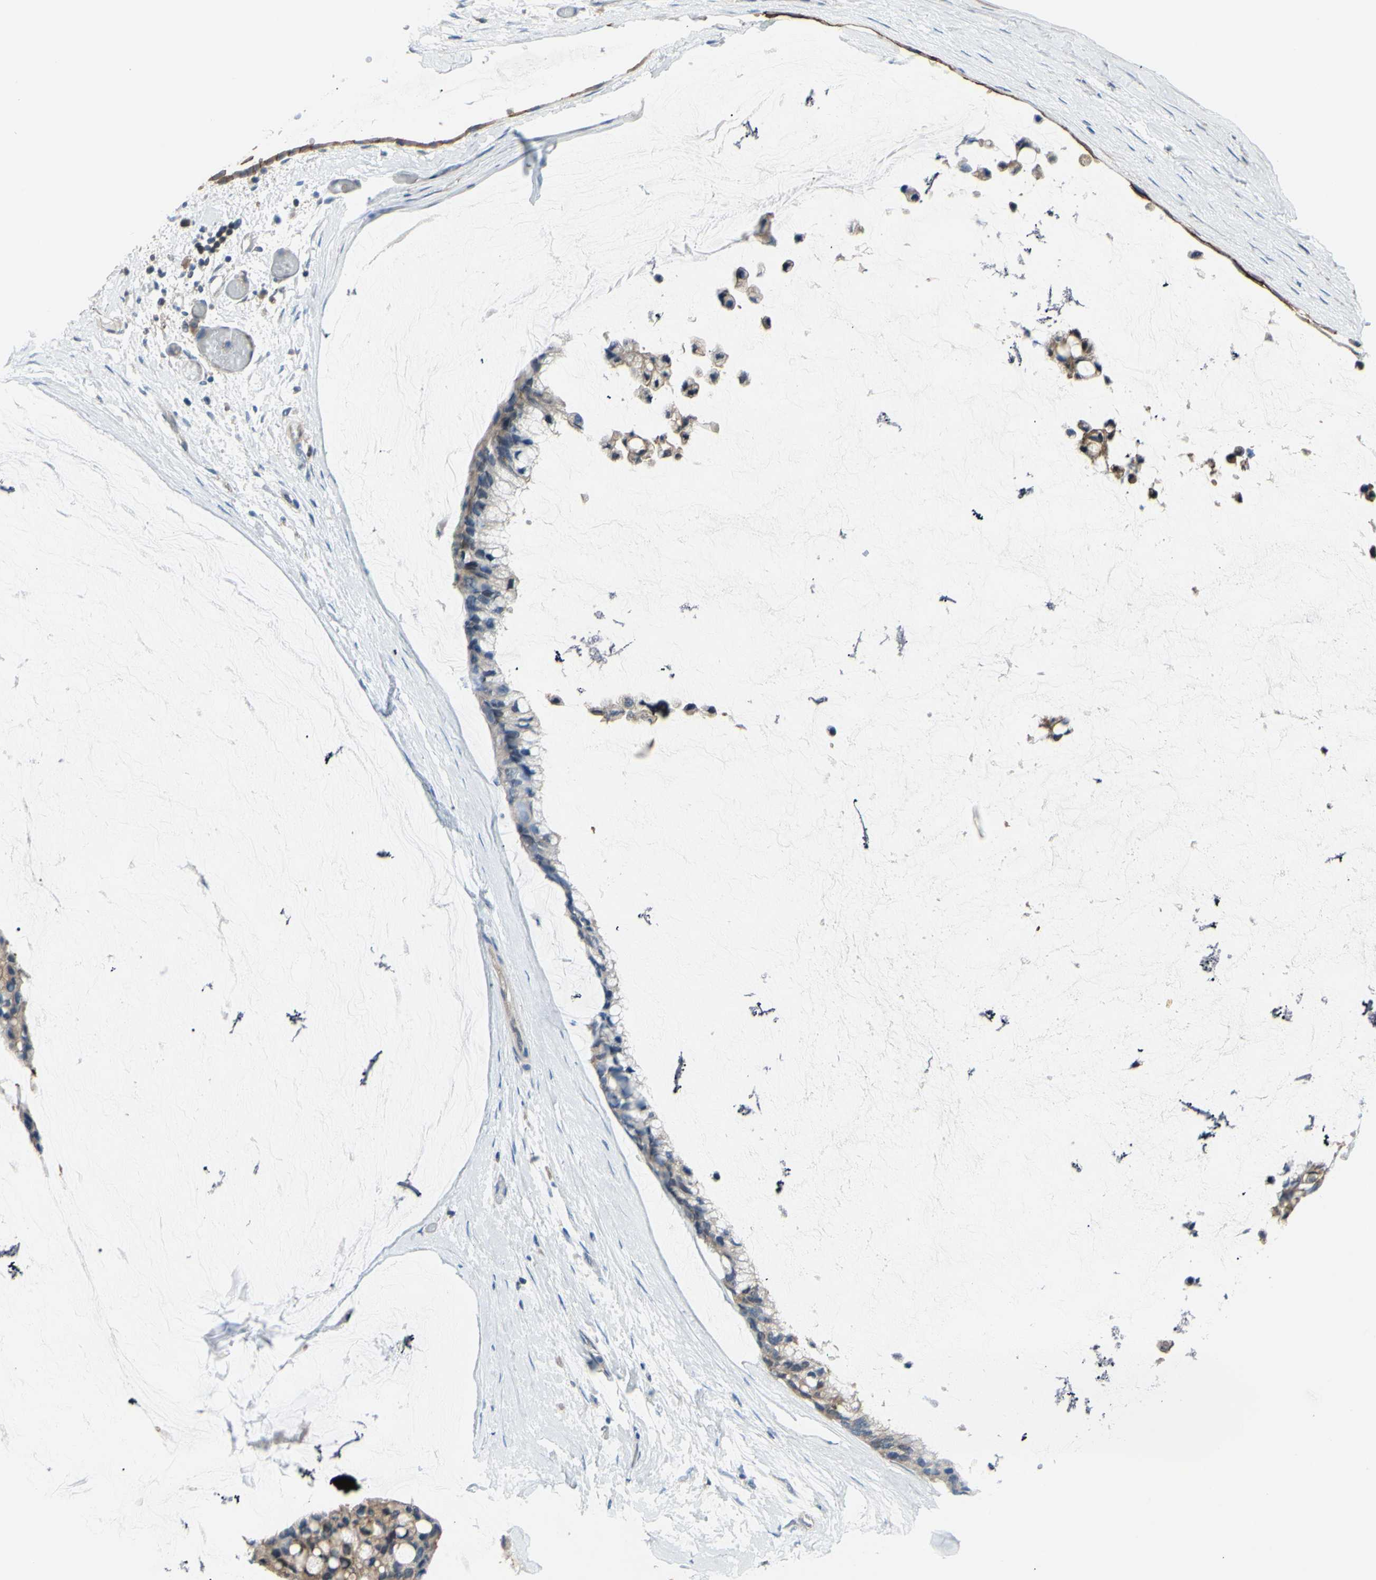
{"staining": {"intensity": "weak", "quantity": ">75%", "location": "cytoplasmic/membranous"}, "tissue": "ovarian cancer", "cell_type": "Tumor cells", "image_type": "cancer", "snomed": [{"axis": "morphology", "description": "Cystadenocarcinoma, mucinous, NOS"}, {"axis": "topography", "description": "Ovary"}], "caption": "A low amount of weak cytoplasmic/membranous staining is seen in approximately >75% of tumor cells in ovarian cancer tissue.", "gene": "UPK3B", "patient": {"sex": "female", "age": 39}}